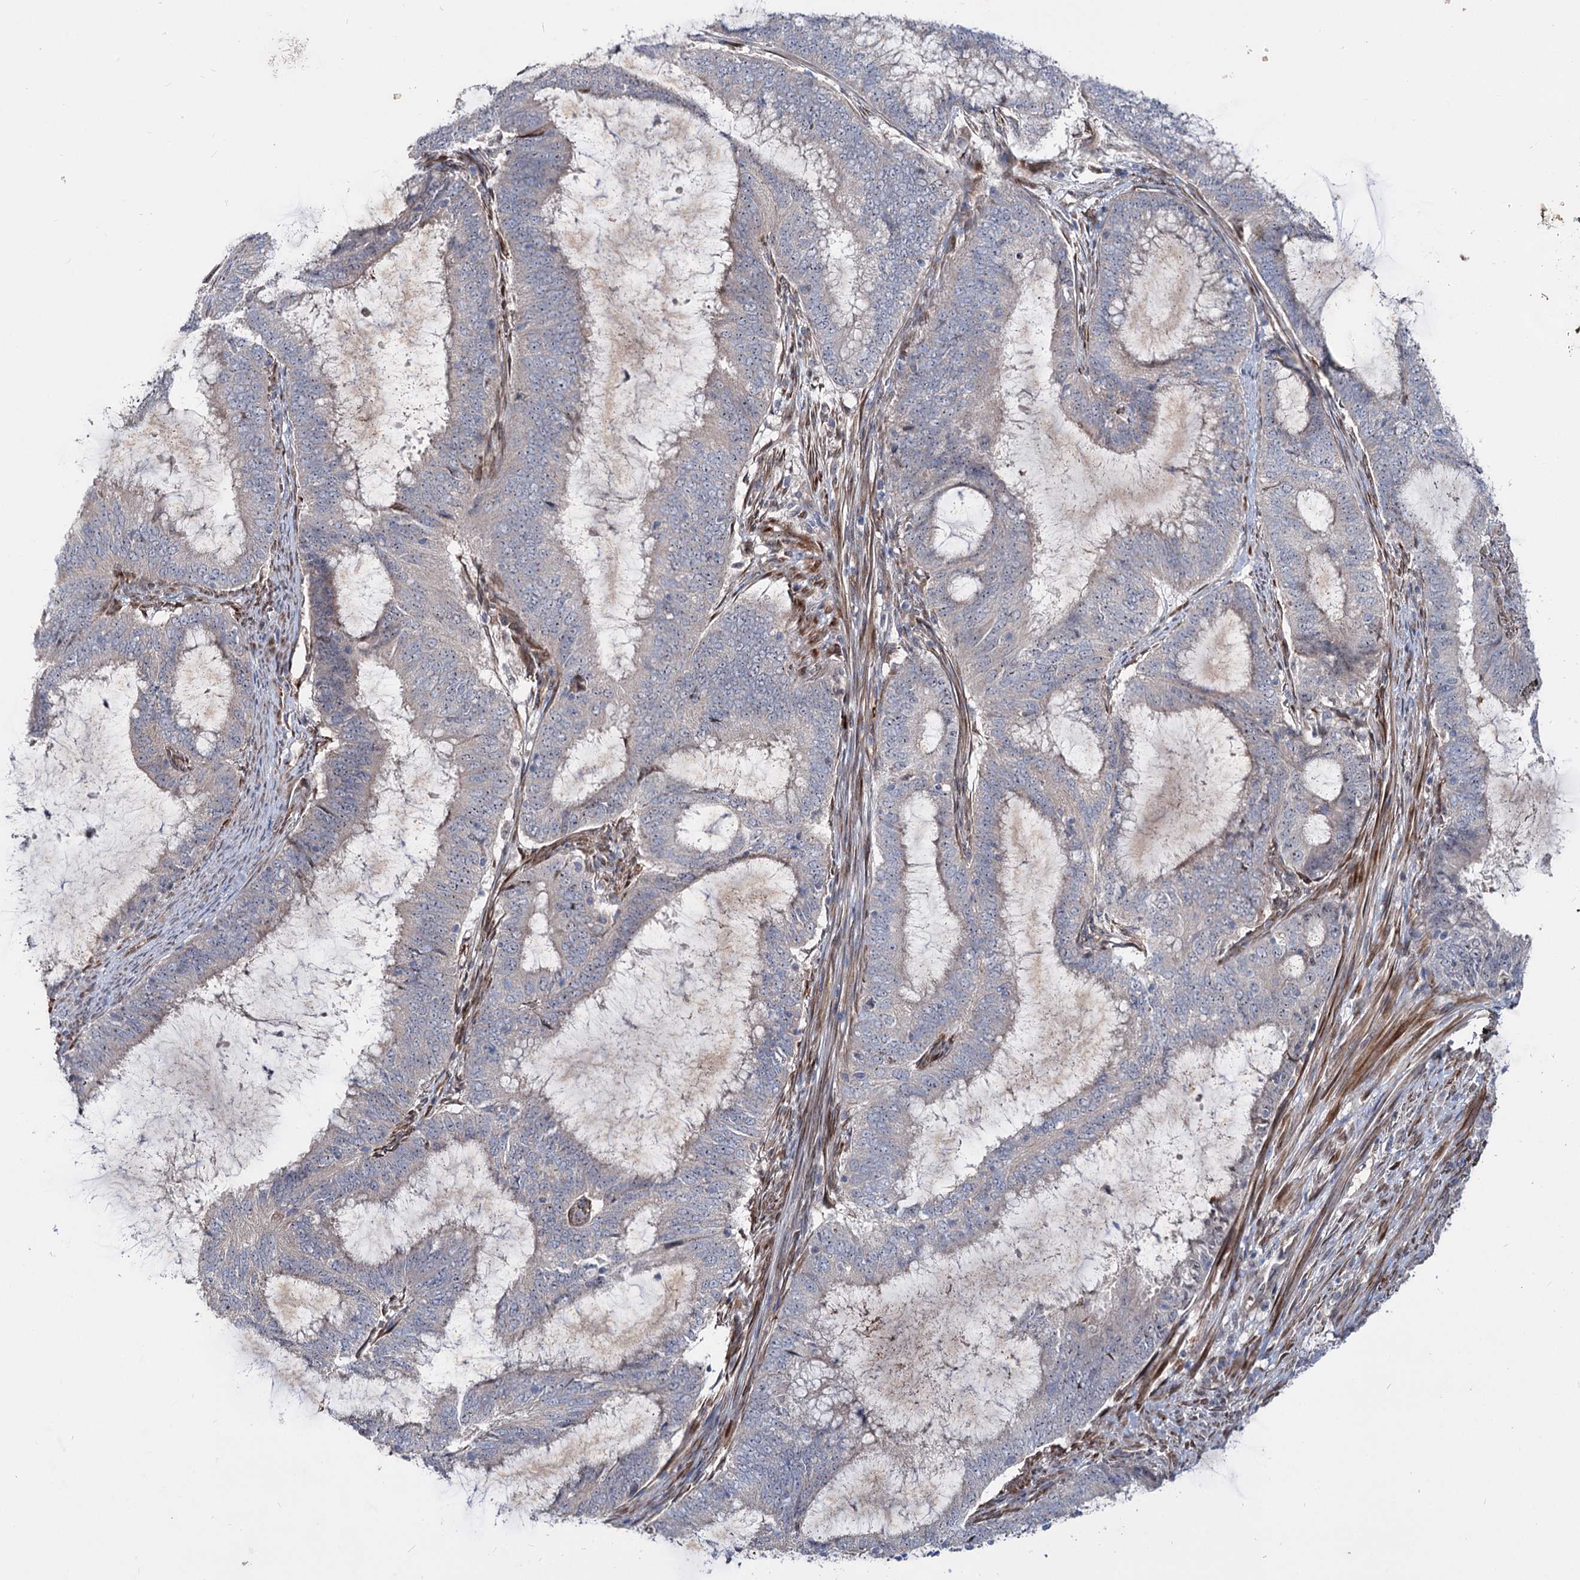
{"staining": {"intensity": "negative", "quantity": "none", "location": "none"}, "tissue": "endometrial cancer", "cell_type": "Tumor cells", "image_type": "cancer", "snomed": [{"axis": "morphology", "description": "Adenocarcinoma, NOS"}, {"axis": "topography", "description": "Endometrium"}], "caption": "An image of endometrial cancer (adenocarcinoma) stained for a protein reveals no brown staining in tumor cells.", "gene": "PTDSS2", "patient": {"sex": "female", "age": 51}}